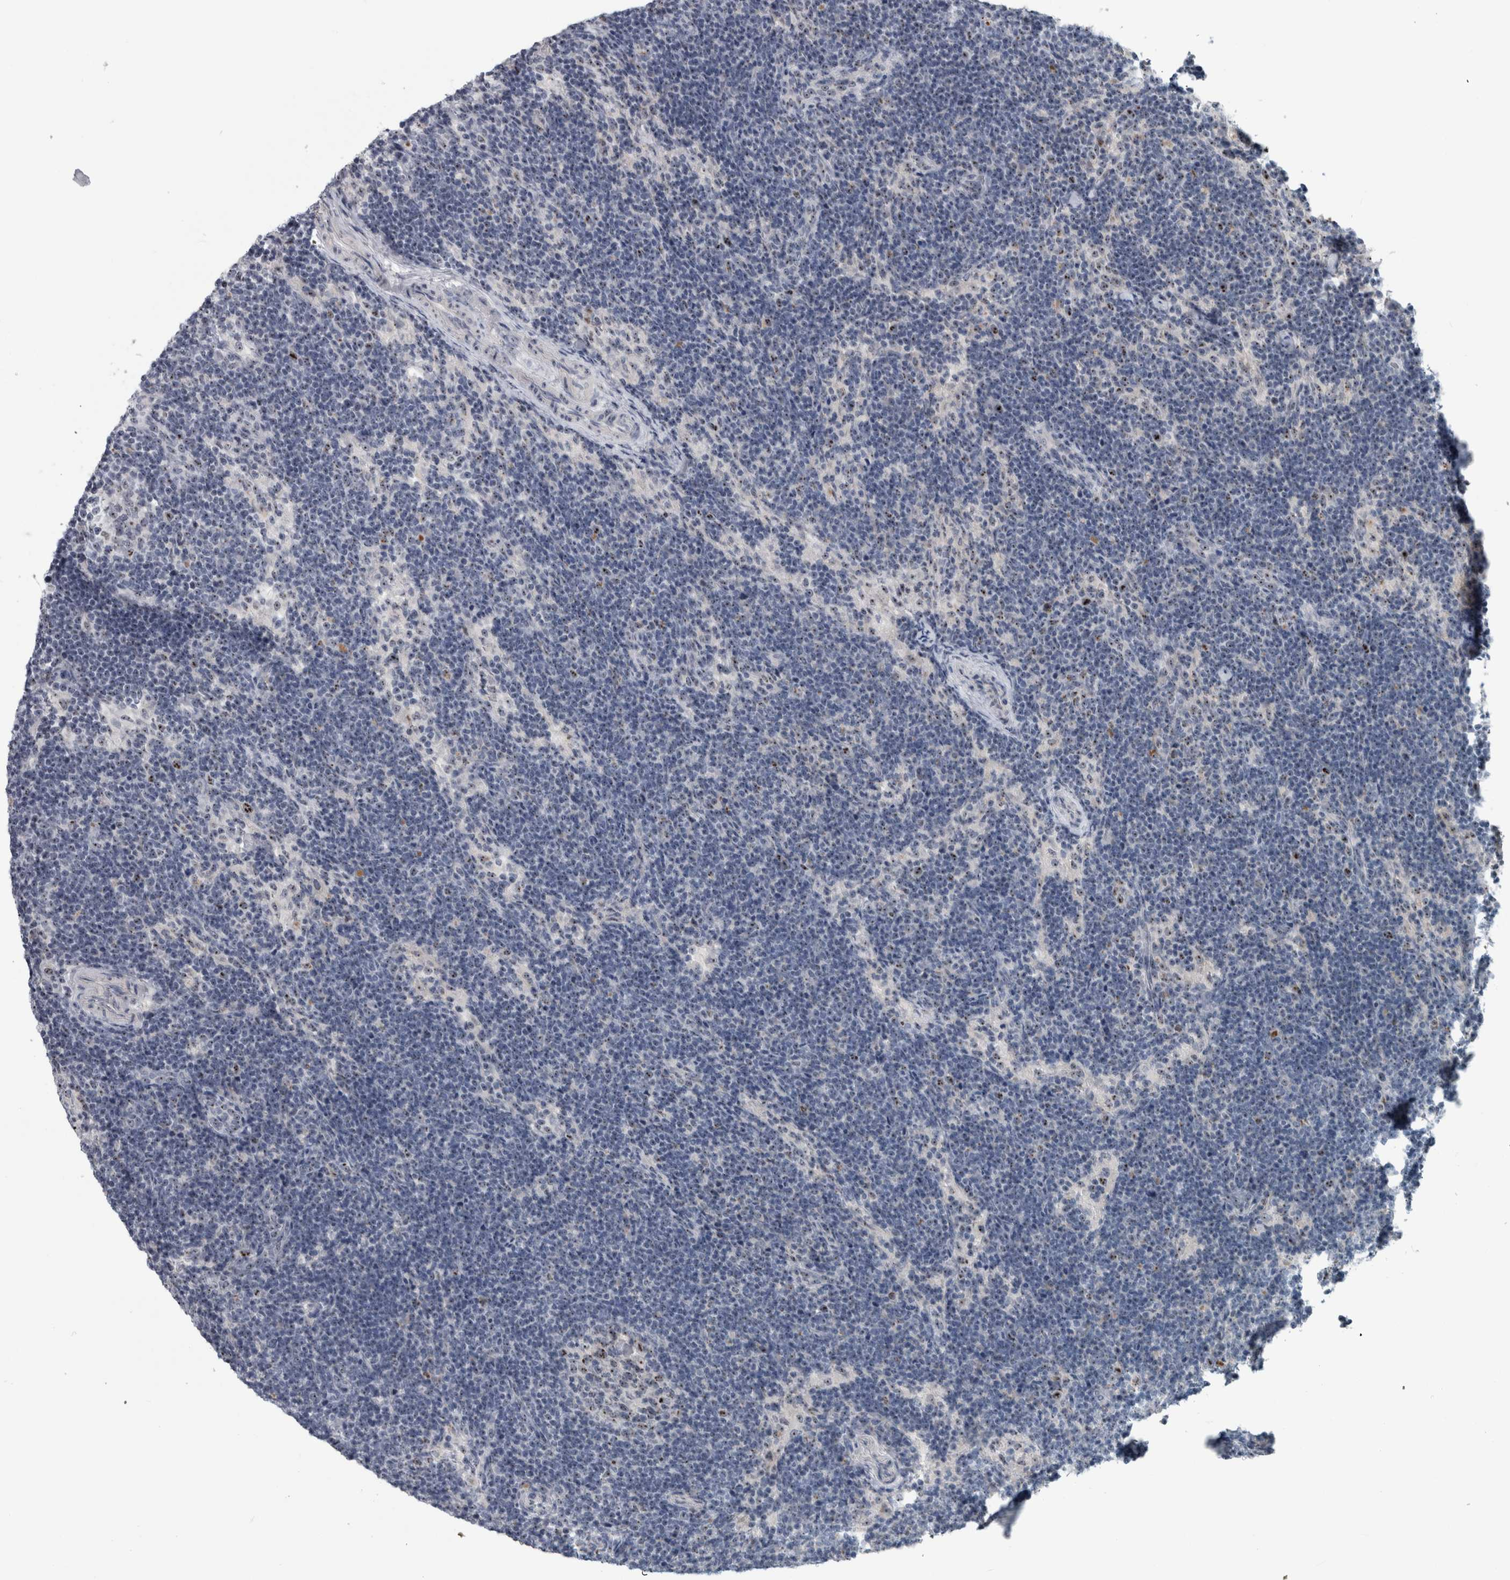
{"staining": {"intensity": "weak", "quantity": "25%-75%", "location": "nuclear"}, "tissue": "lymph node", "cell_type": "Germinal center cells", "image_type": "normal", "snomed": [{"axis": "morphology", "description": "Normal tissue, NOS"}, {"axis": "topography", "description": "Lymph node"}], "caption": "This photomicrograph exhibits IHC staining of benign human lymph node, with low weak nuclear positivity in about 25%-75% of germinal center cells.", "gene": "UTP6", "patient": {"sex": "female", "age": 22}}